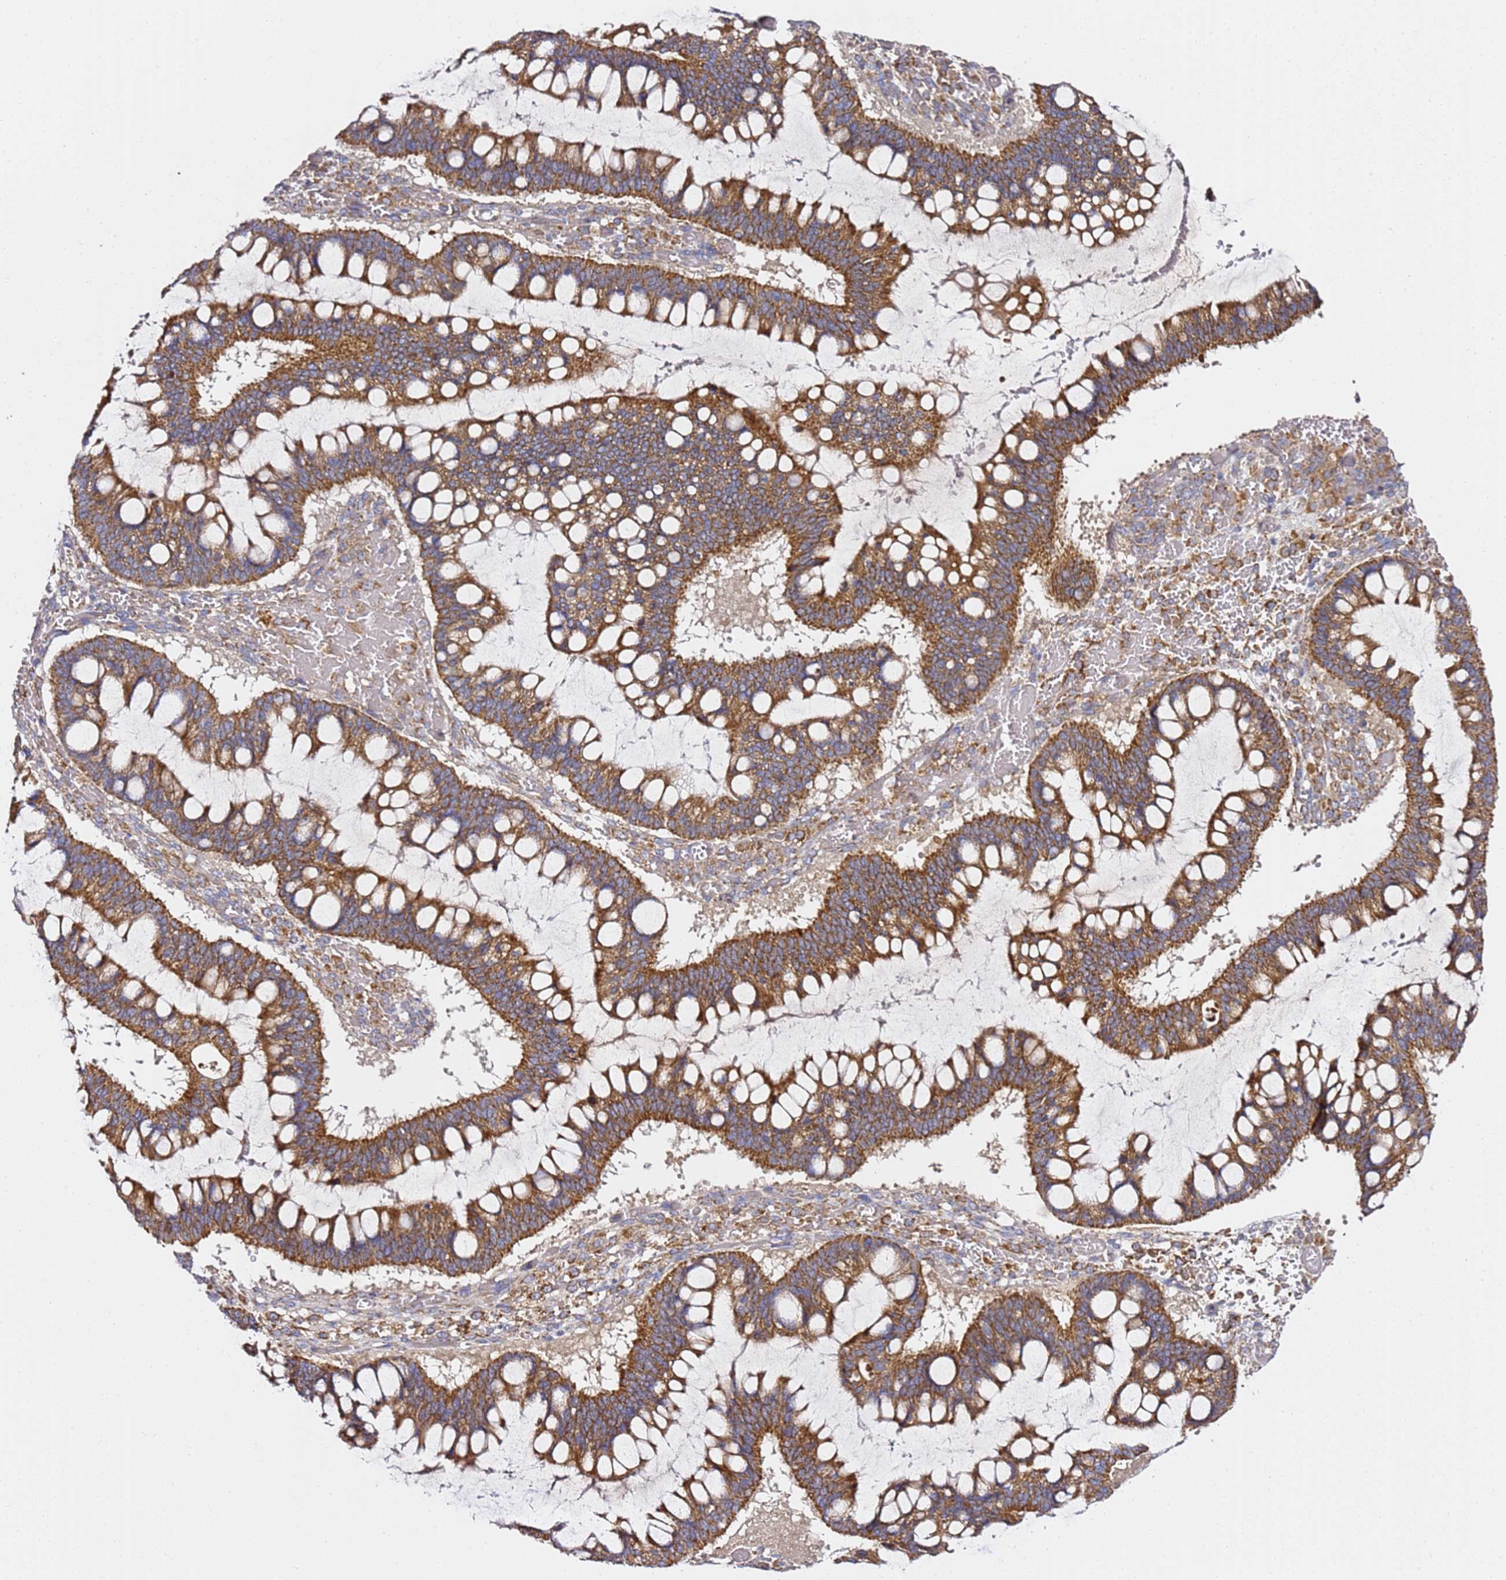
{"staining": {"intensity": "strong", "quantity": ">75%", "location": "cytoplasmic/membranous"}, "tissue": "ovarian cancer", "cell_type": "Tumor cells", "image_type": "cancer", "snomed": [{"axis": "morphology", "description": "Cystadenocarcinoma, mucinous, NOS"}, {"axis": "topography", "description": "Ovary"}], "caption": "An image showing strong cytoplasmic/membranous expression in about >75% of tumor cells in mucinous cystadenocarcinoma (ovarian), as visualized by brown immunohistochemical staining.", "gene": "C19orf12", "patient": {"sex": "female", "age": 73}}